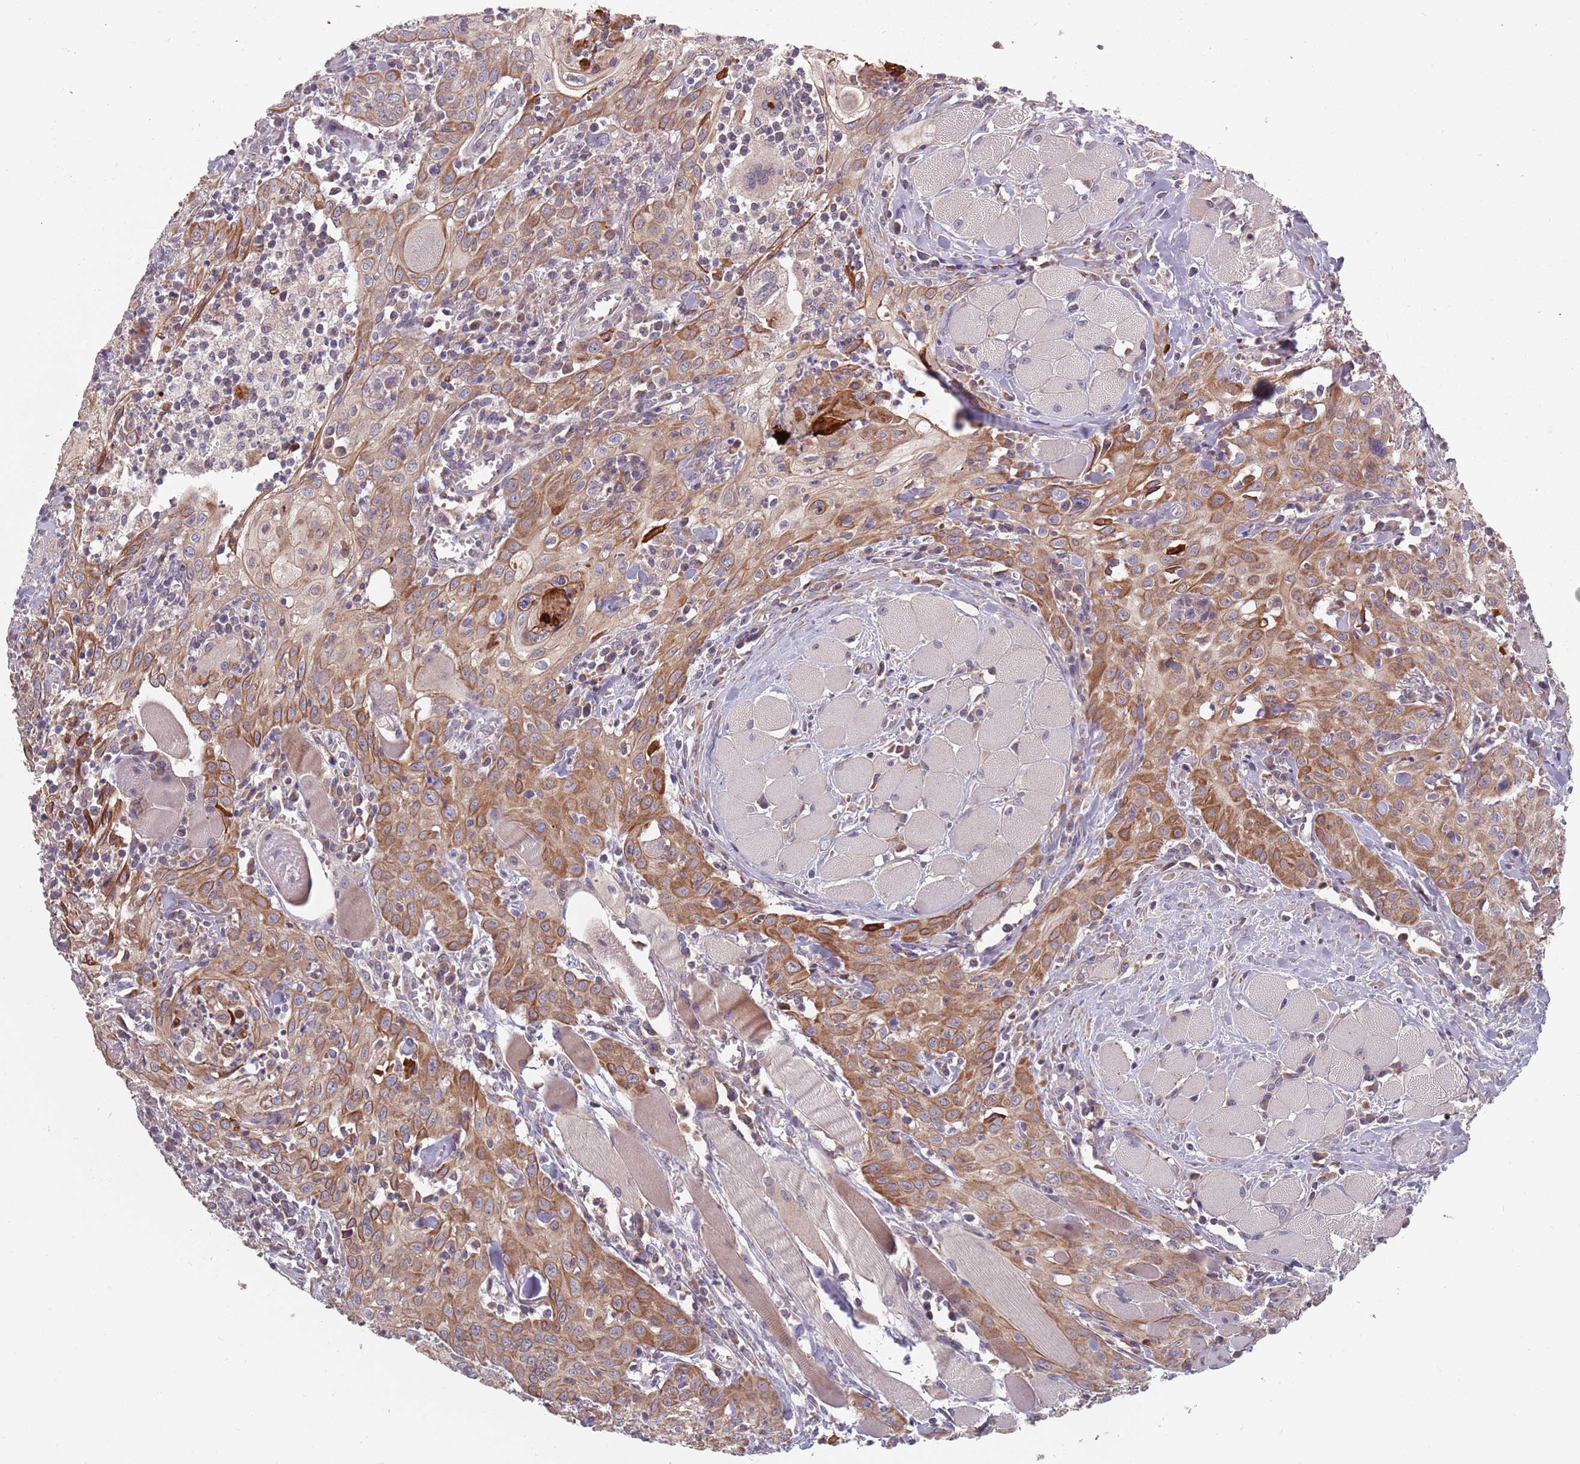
{"staining": {"intensity": "moderate", "quantity": ">75%", "location": "cytoplasmic/membranous"}, "tissue": "head and neck cancer", "cell_type": "Tumor cells", "image_type": "cancer", "snomed": [{"axis": "morphology", "description": "Squamous cell carcinoma, NOS"}, {"axis": "topography", "description": "Oral tissue"}, {"axis": "topography", "description": "Head-Neck"}], "caption": "Immunohistochemical staining of human head and neck cancer reveals moderate cytoplasmic/membranous protein positivity in about >75% of tumor cells.", "gene": "ADAL", "patient": {"sex": "female", "age": 70}}